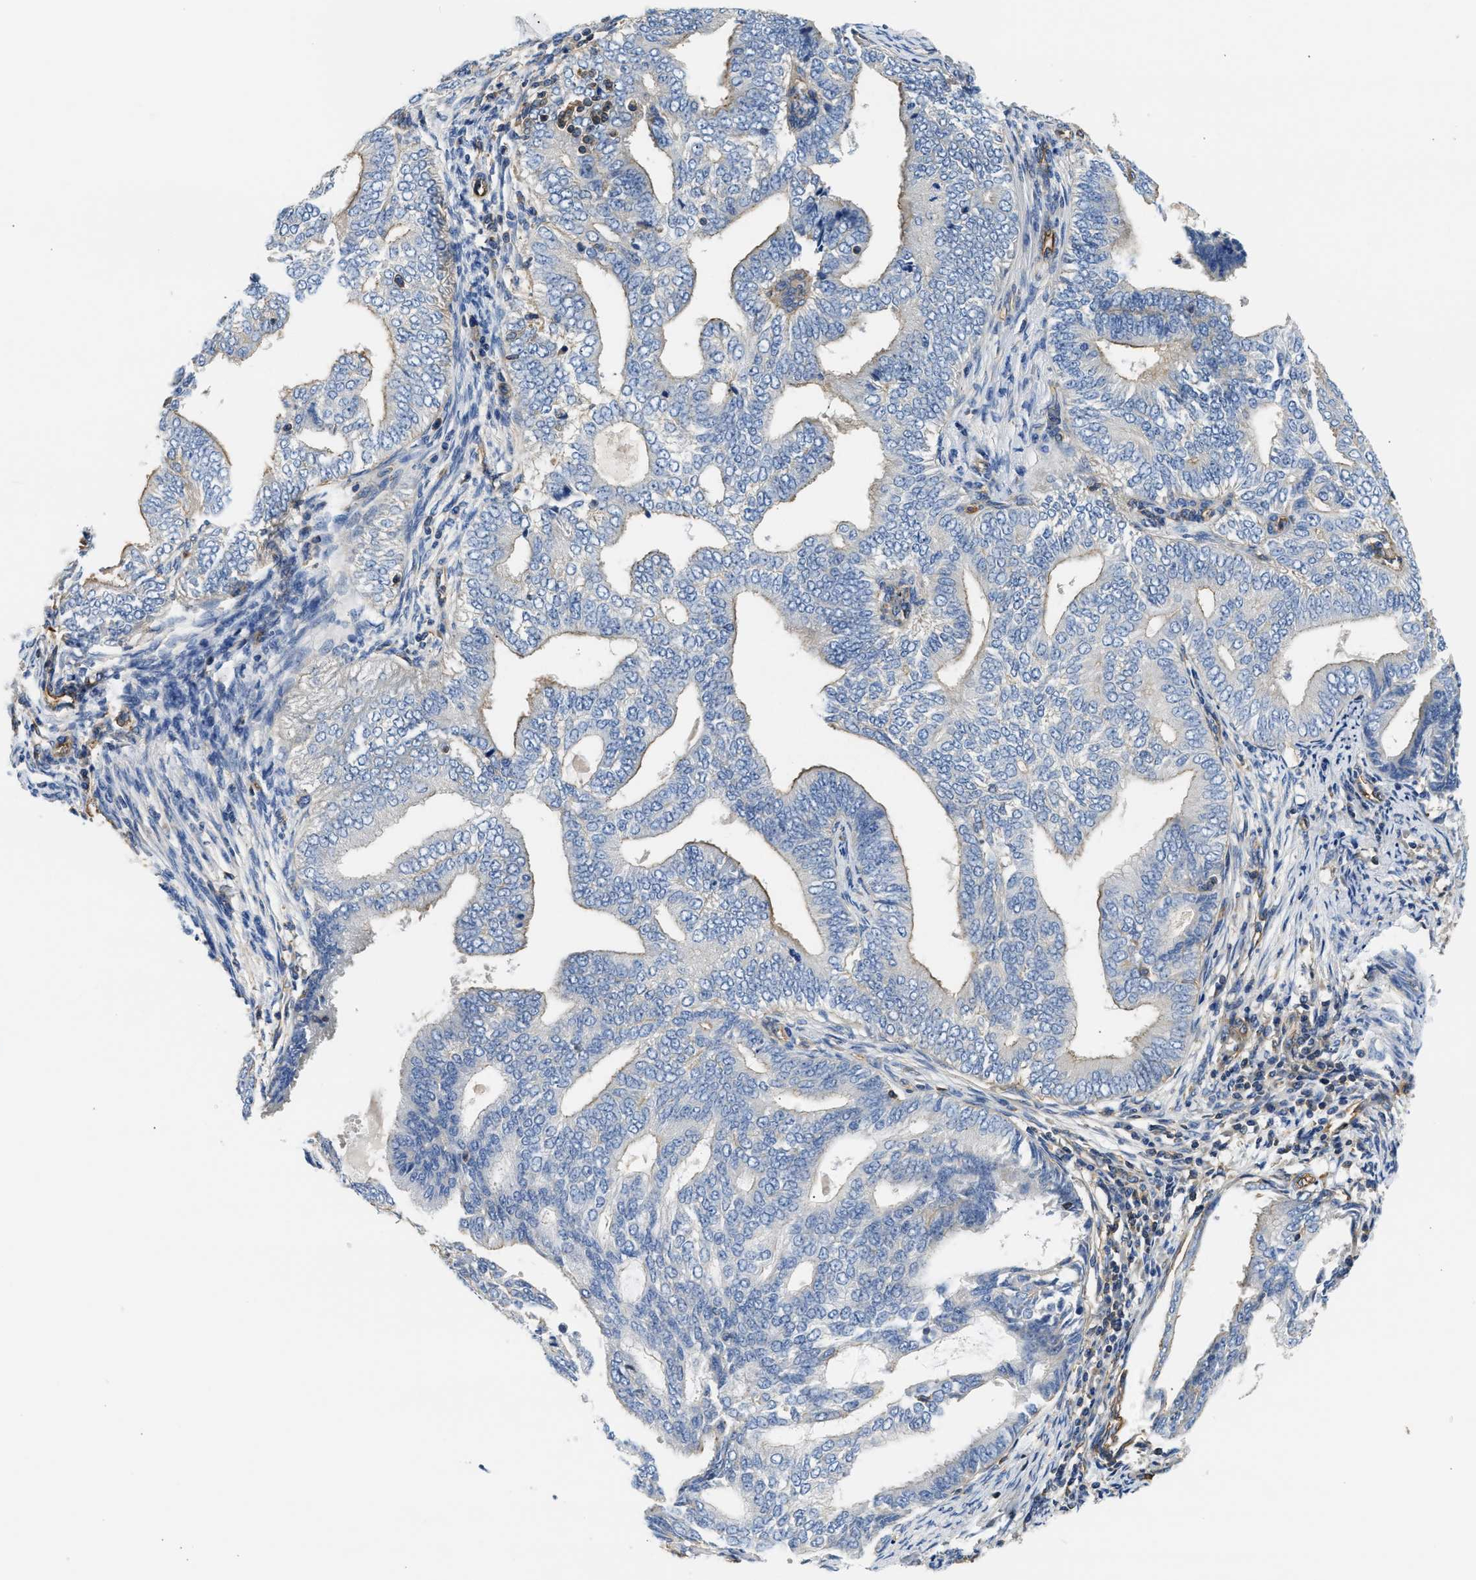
{"staining": {"intensity": "negative", "quantity": "none", "location": "none"}, "tissue": "endometrial cancer", "cell_type": "Tumor cells", "image_type": "cancer", "snomed": [{"axis": "morphology", "description": "Adenocarcinoma, NOS"}, {"axis": "topography", "description": "Endometrium"}], "caption": "An immunohistochemistry (IHC) micrograph of endometrial adenocarcinoma is shown. There is no staining in tumor cells of endometrial adenocarcinoma.", "gene": "SAMD9L", "patient": {"sex": "female", "age": 58}}